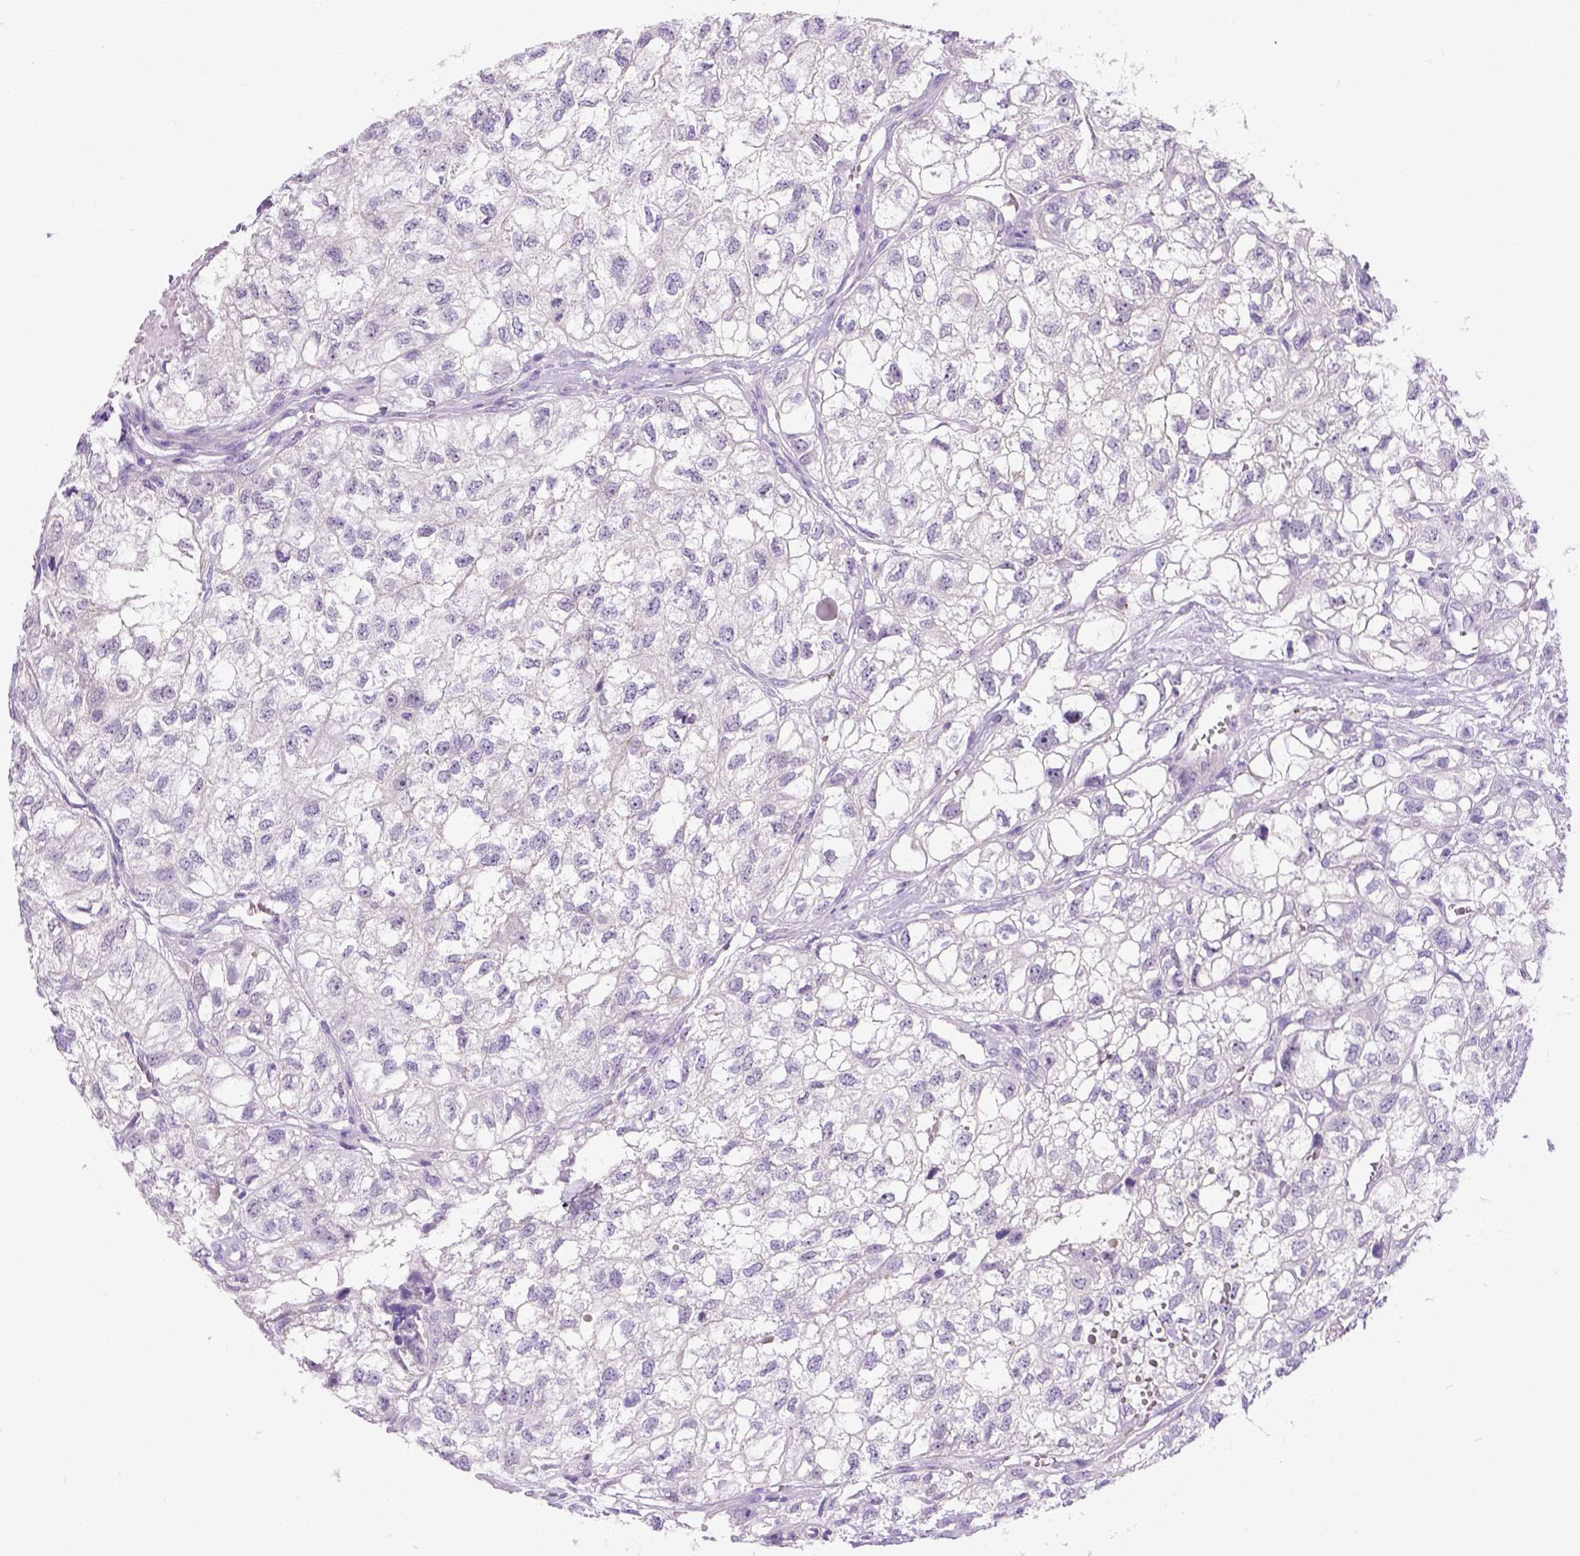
{"staining": {"intensity": "negative", "quantity": "none", "location": "none"}, "tissue": "renal cancer", "cell_type": "Tumor cells", "image_type": "cancer", "snomed": [{"axis": "morphology", "description": "Adenocarcinoma, NOS"}, {"axis": "topography", "description": "Kidney"}], "caption": "The histopathology image reveals no staining of tumor cells in renal cancer (adenocarcinoma).", "gene": "C20orf144", "patient": {"sex": "male", "age": 56}}